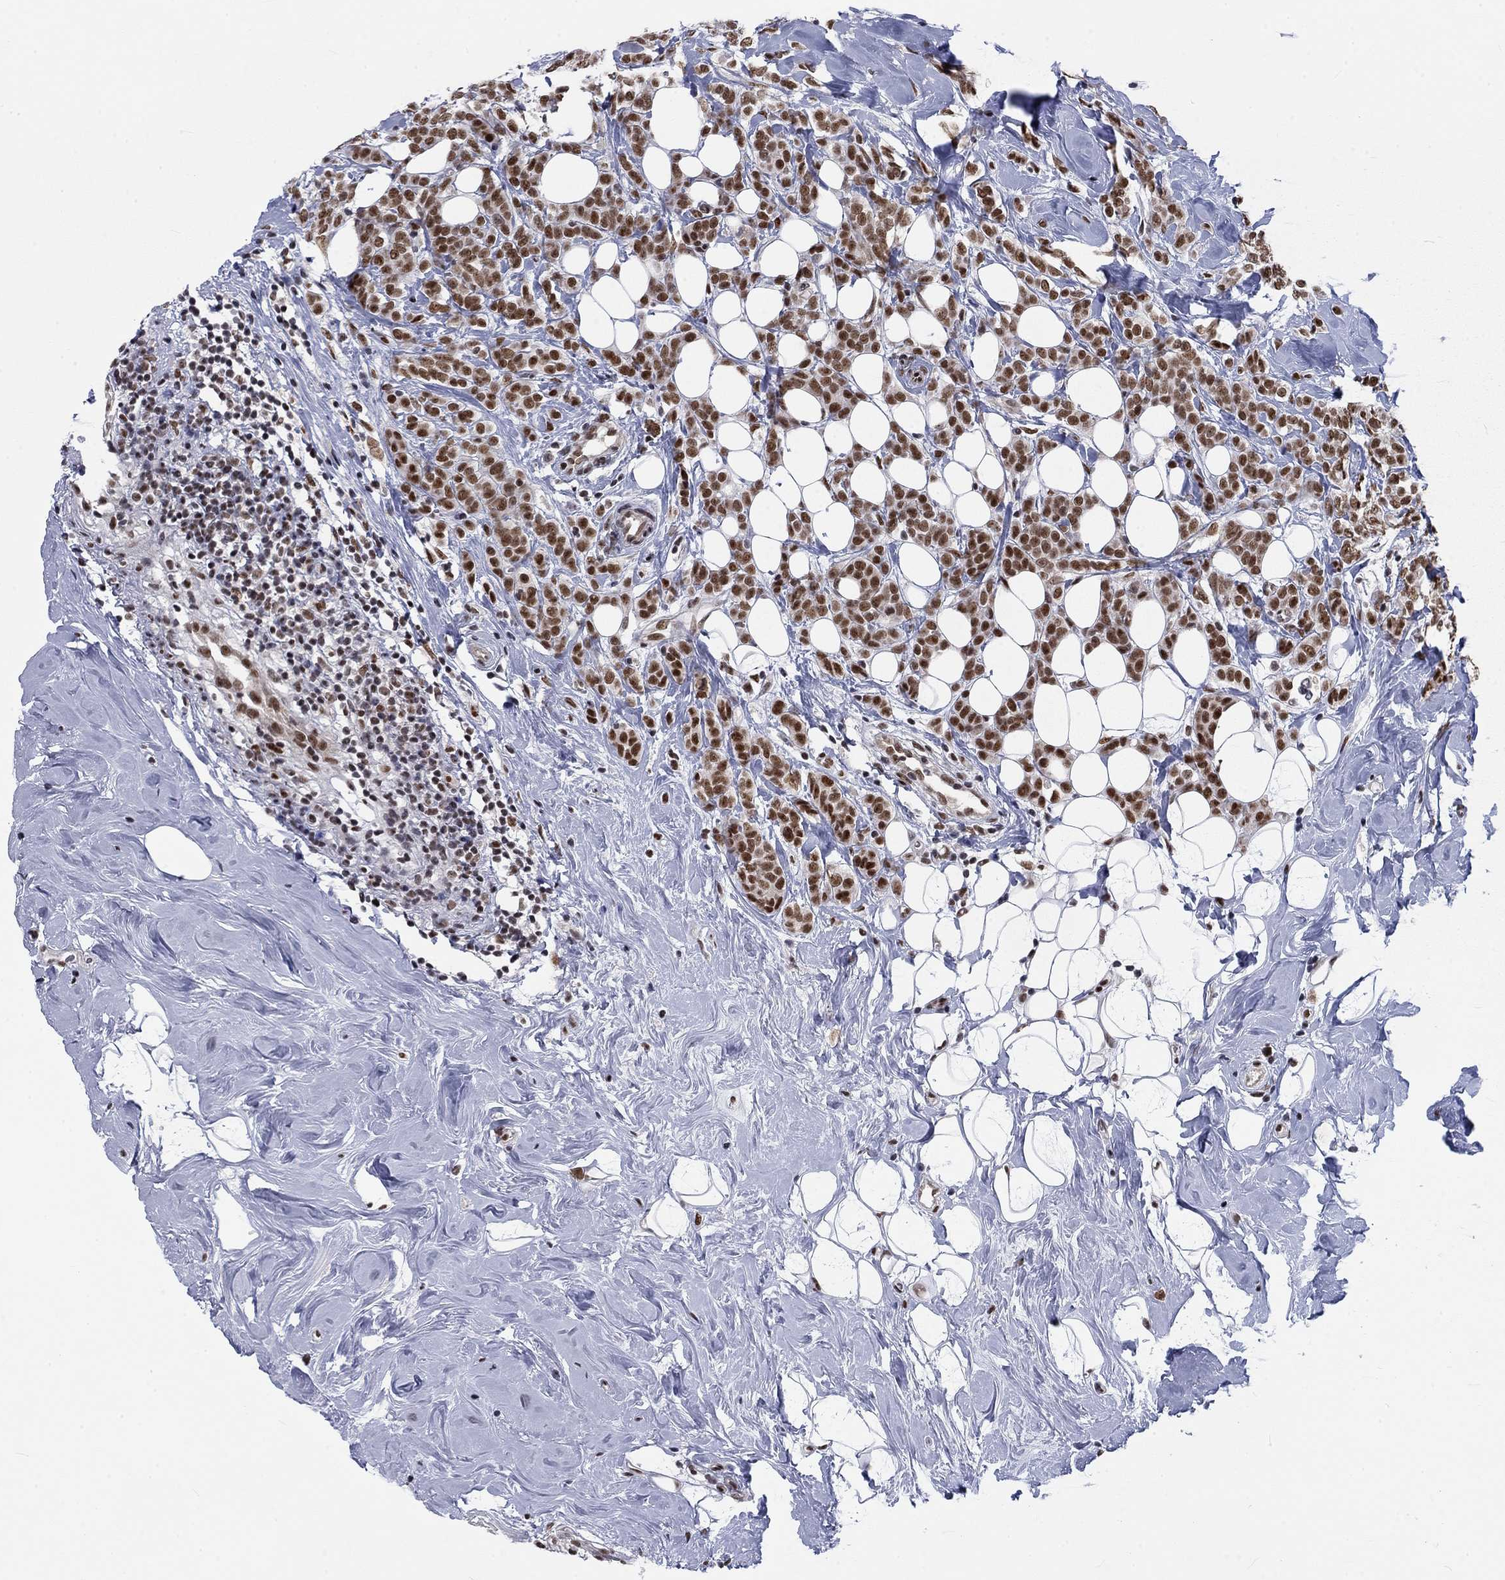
{"staining": {"intensity": "strong", "quantity": ">75%", "location": "nuclear"}, "tissue": "breast cancer", "cell_type": "Tumor cells", "image_type": "cancer", "snomed": [{"axis": "morphology", "description": "Lobular carcinoma"}, {"axis": "topography", "description": "Breast"}], "caption": "High-magnification brightfield microscopy of lobular carcinoma (breast) stained with DAB (brown) and counterstained with hematoxylin (blue). tumor cells exhibit strong nuclear staining is seen in about>75% of cells. (DAB IHC, brown staining for protein, blue staining for nuclei).", "gene": "FYTTD1", "patient": {"sex": "female", "age": 49}}